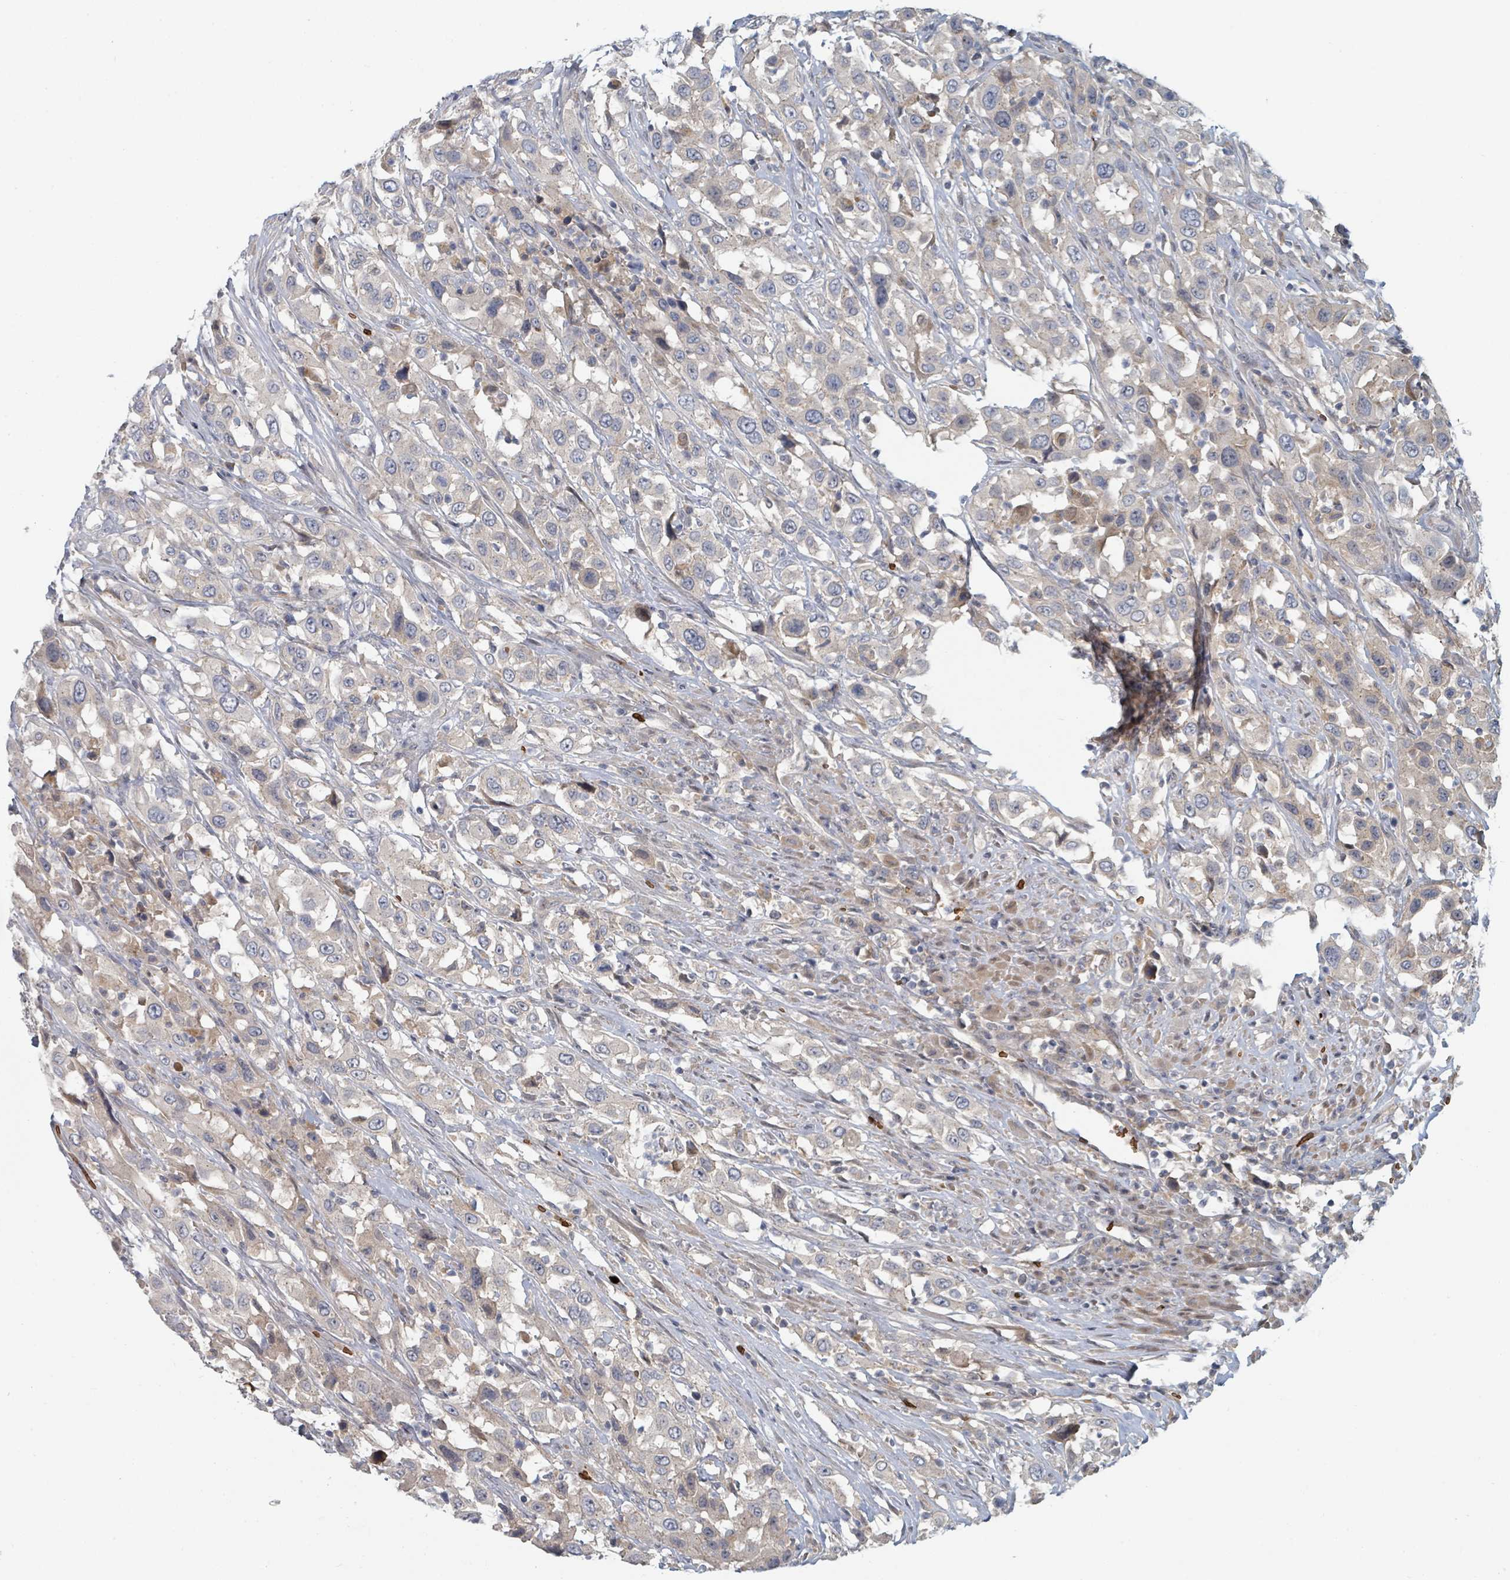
{"staining": {"intensity": "negative", "quantity": "none", "location": "none"}, "tissue": "urothelial cancer", "cell_type": "Tumor cells", "image_type": "cancer", "snomed": [{"axis": "morphology", "description": "Urothelial carcinoma, High grade"}, {"axis": "topography", "description": "Urinary bladder"}], "caption": "Tumor cells are negative for brown protein staining in urothelial carcinoma (high-grade). (Brightfield microscopy of DAB (3,3'-diaminobenzidine) immunohistochemistry at high magnification).", "gene": "TRPC4AP", "patient": {"sex": "male", "age": 61}}